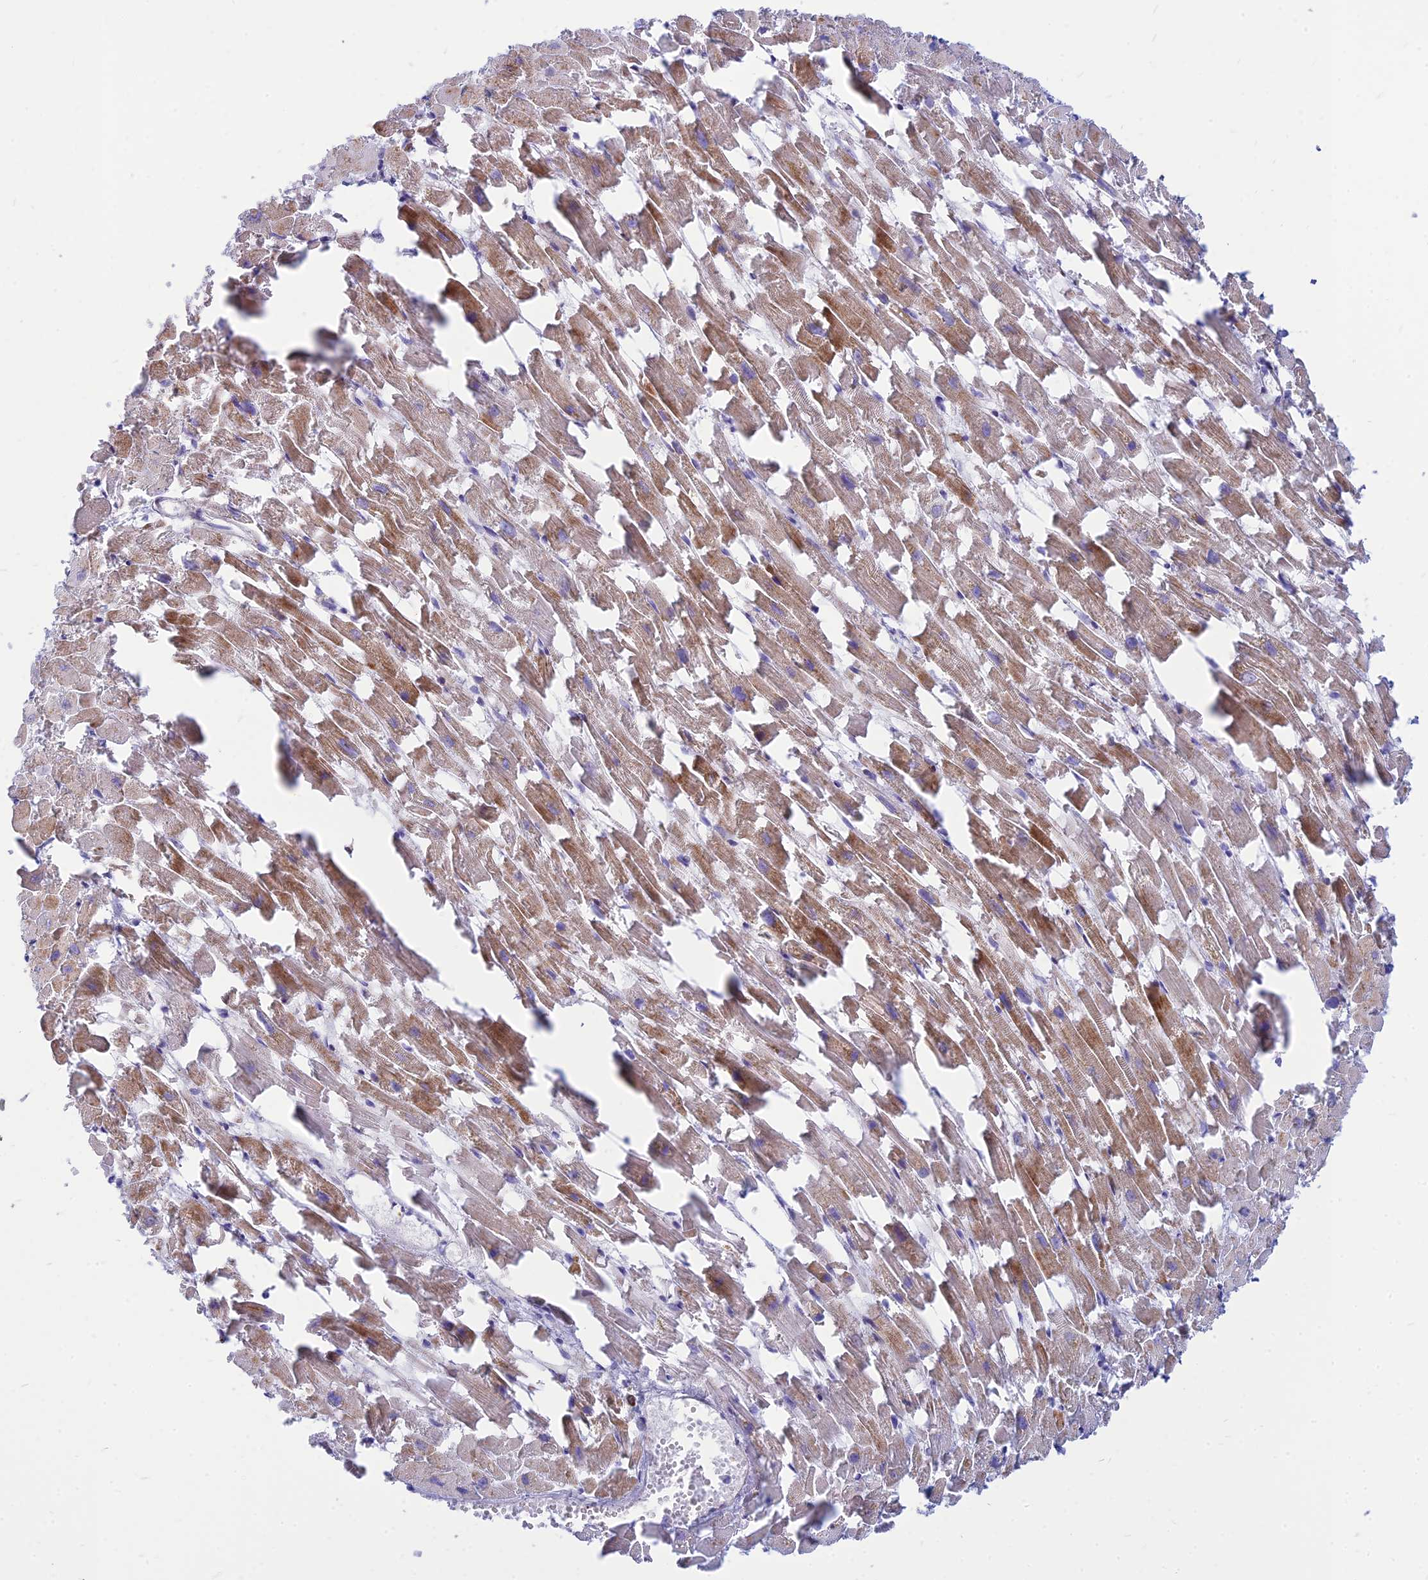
{"staining": {"intensity": "moderate", "quantity": "25%-75%", "location": "cytoplasmic/membranous"}, "tissue": "heart muscle", "cell_type": "Cardiomyocytes", "image_type": "normal", "snomed": [{"axis": "morphology", "description": "Normal tissue, NOS"}, {"axis": "topography", "description": "Heart"}], "caption": "About 25%-75% of cardiomyocytes in unremarkable heart muscle demonstrate moderate cytoplasmic/membranous protein staining as visualized by brown immunohistochemical staining.", "gene": "PACC1", "patient": {"sex": "female", "age": 64}}